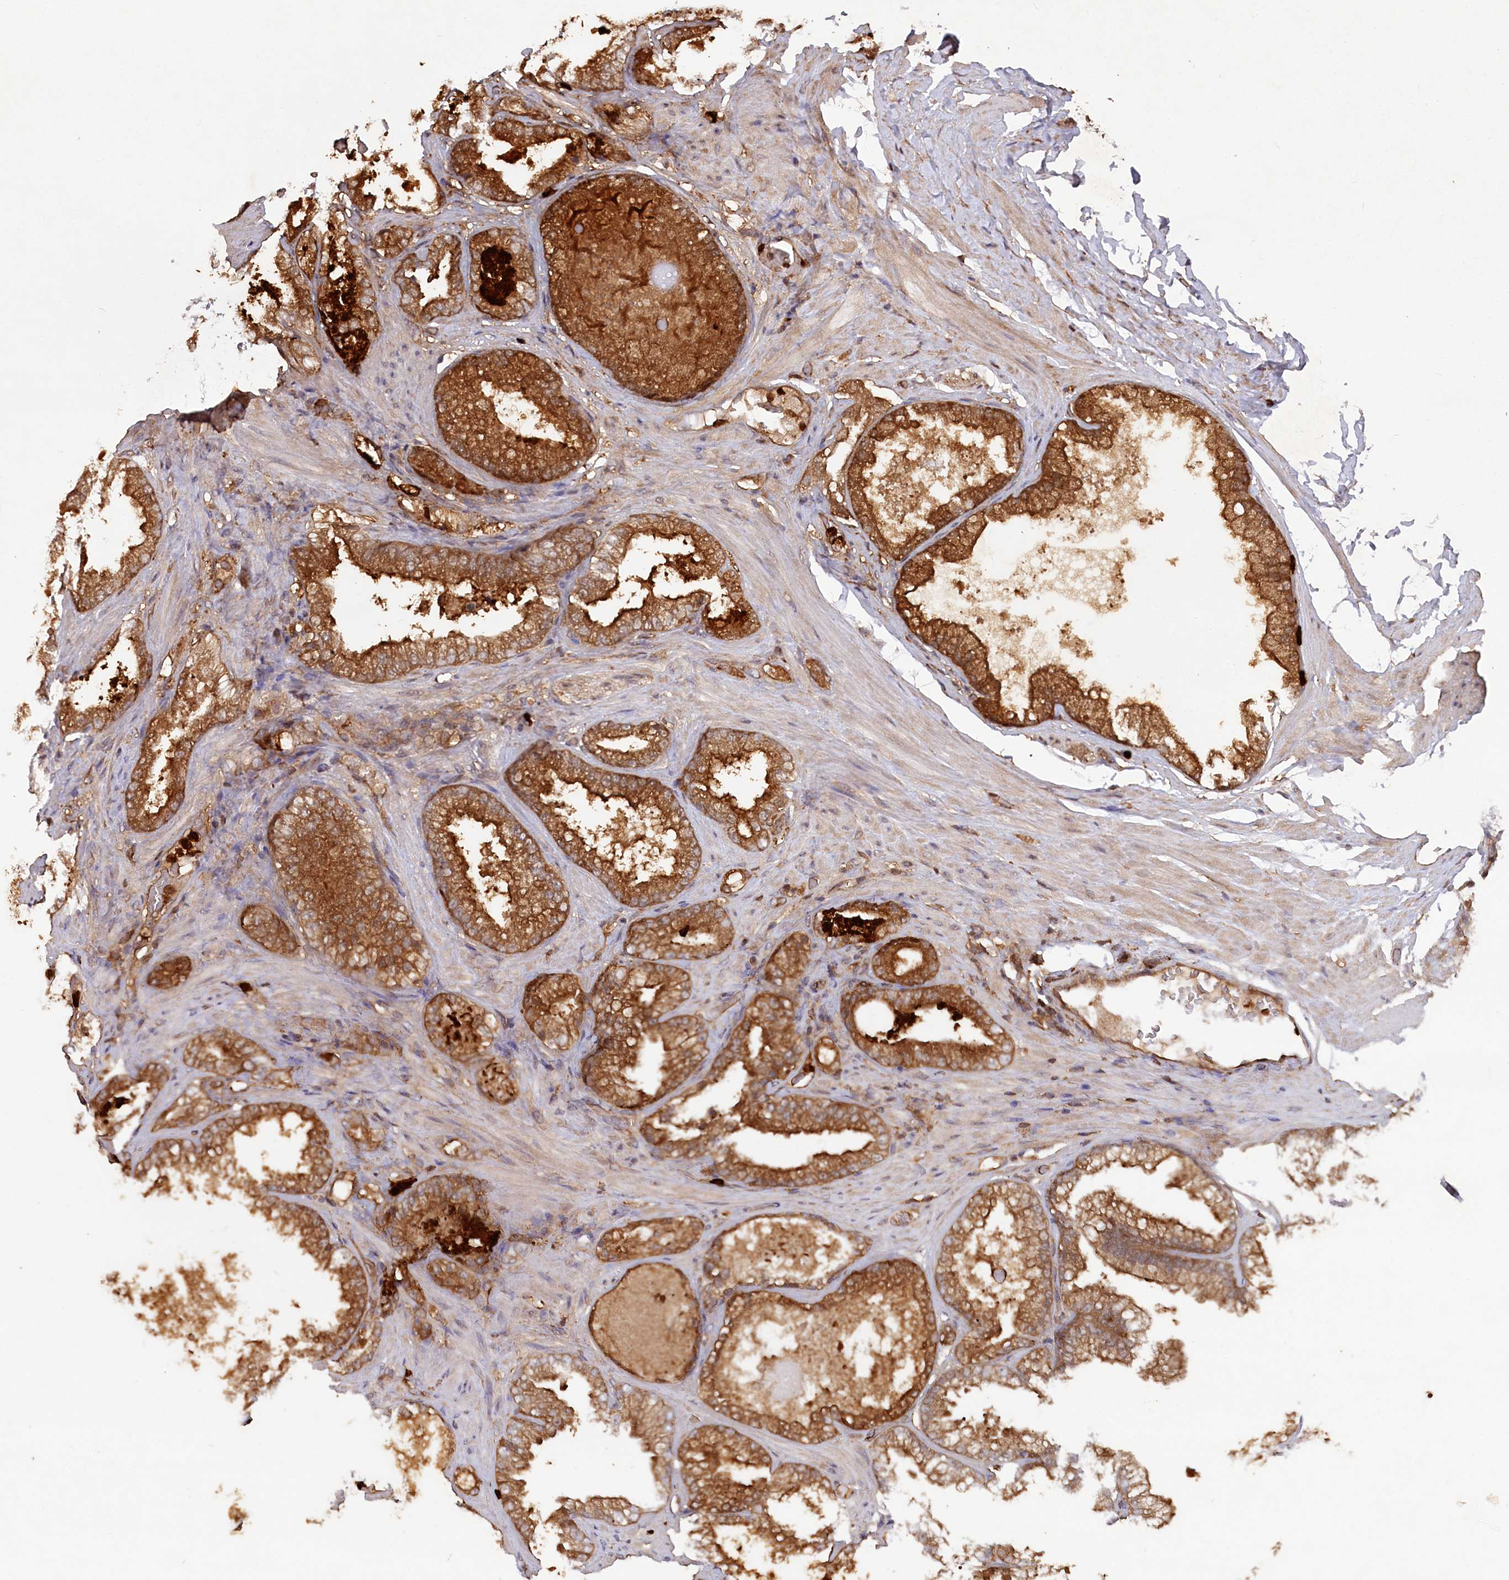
{"staining": {"intensity": "strong", "quantity": ">75%", "location": "cytoplasmic/membranous"}, "tissue": "prostate cancer", "cell_type": "Tumor cells", "image_type": "cancer", "snomed": [{"axis": "morphology", "description": "Adenocarcinoma, High grade"}, {"axis": "topography", "description": "Prostate"}], "caption": "Prostate cancer (high-grade adenocarcinoma) was stained to show a protein in brown. There is high levels of strong cytoplasmic/membranous staining in about >75% of tumor cells.", "gene": "LSG1", "patient": {"sex": "male", "age": 58}}